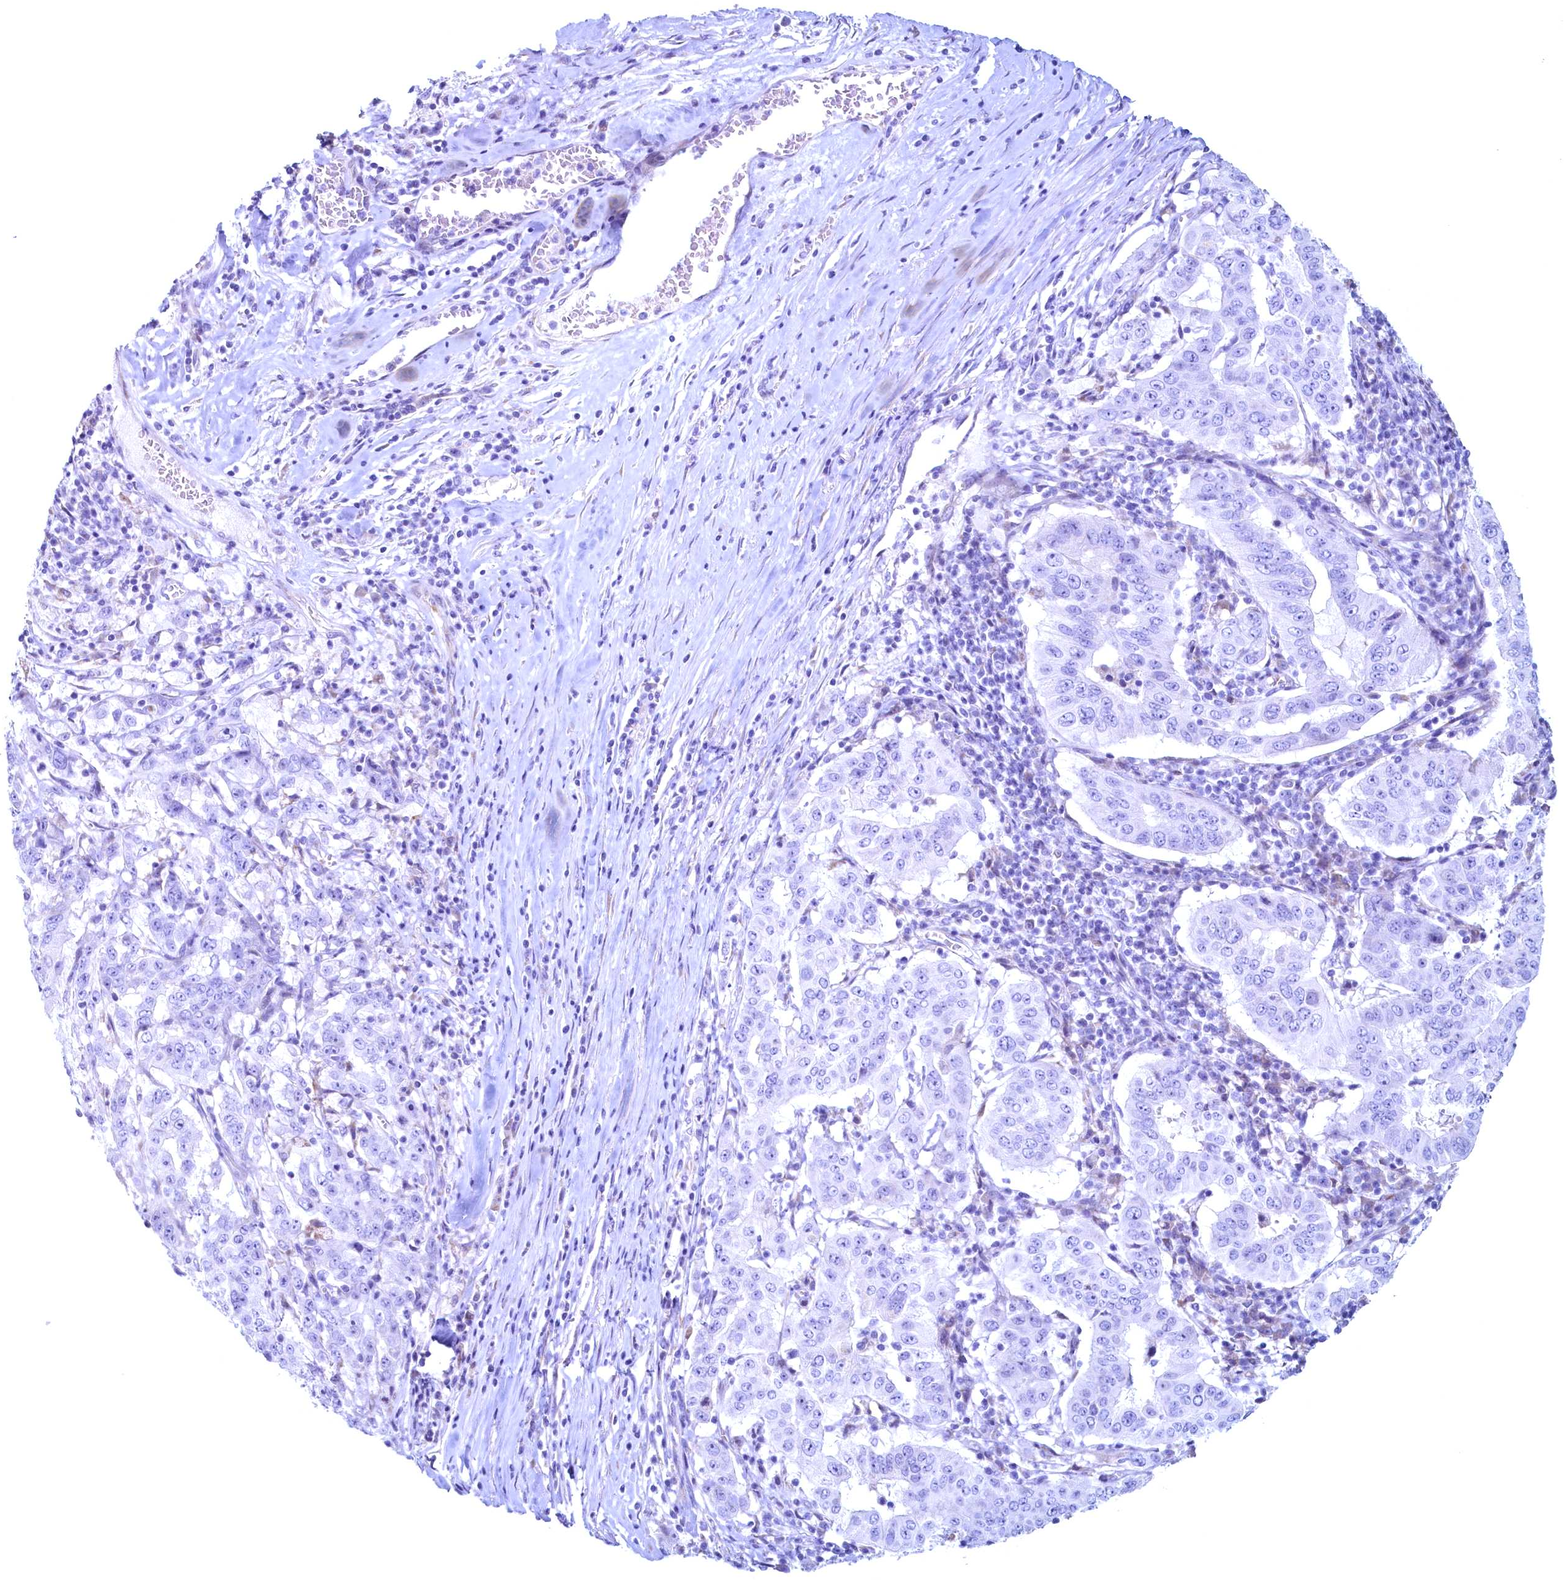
{"staining": {"intensity": "negative", "quantity": "none", "location": "none"}, "tissue": "pancreatic cancer", "cell_type": "Tumor cells", "image_type": "cancer", "snomed": [{"axis": "morphology", "description": "Adenocarcinoma, NOS"}, {"axis": "topography", "description": "Pancreas"}], "caption": "Photomicrograph shows no significant protein expression in tumor cells of adenocarcinoma (pancreatic).", "gene": "MAP1LC3A", "patient": {"sex": "male", "age": 63}}